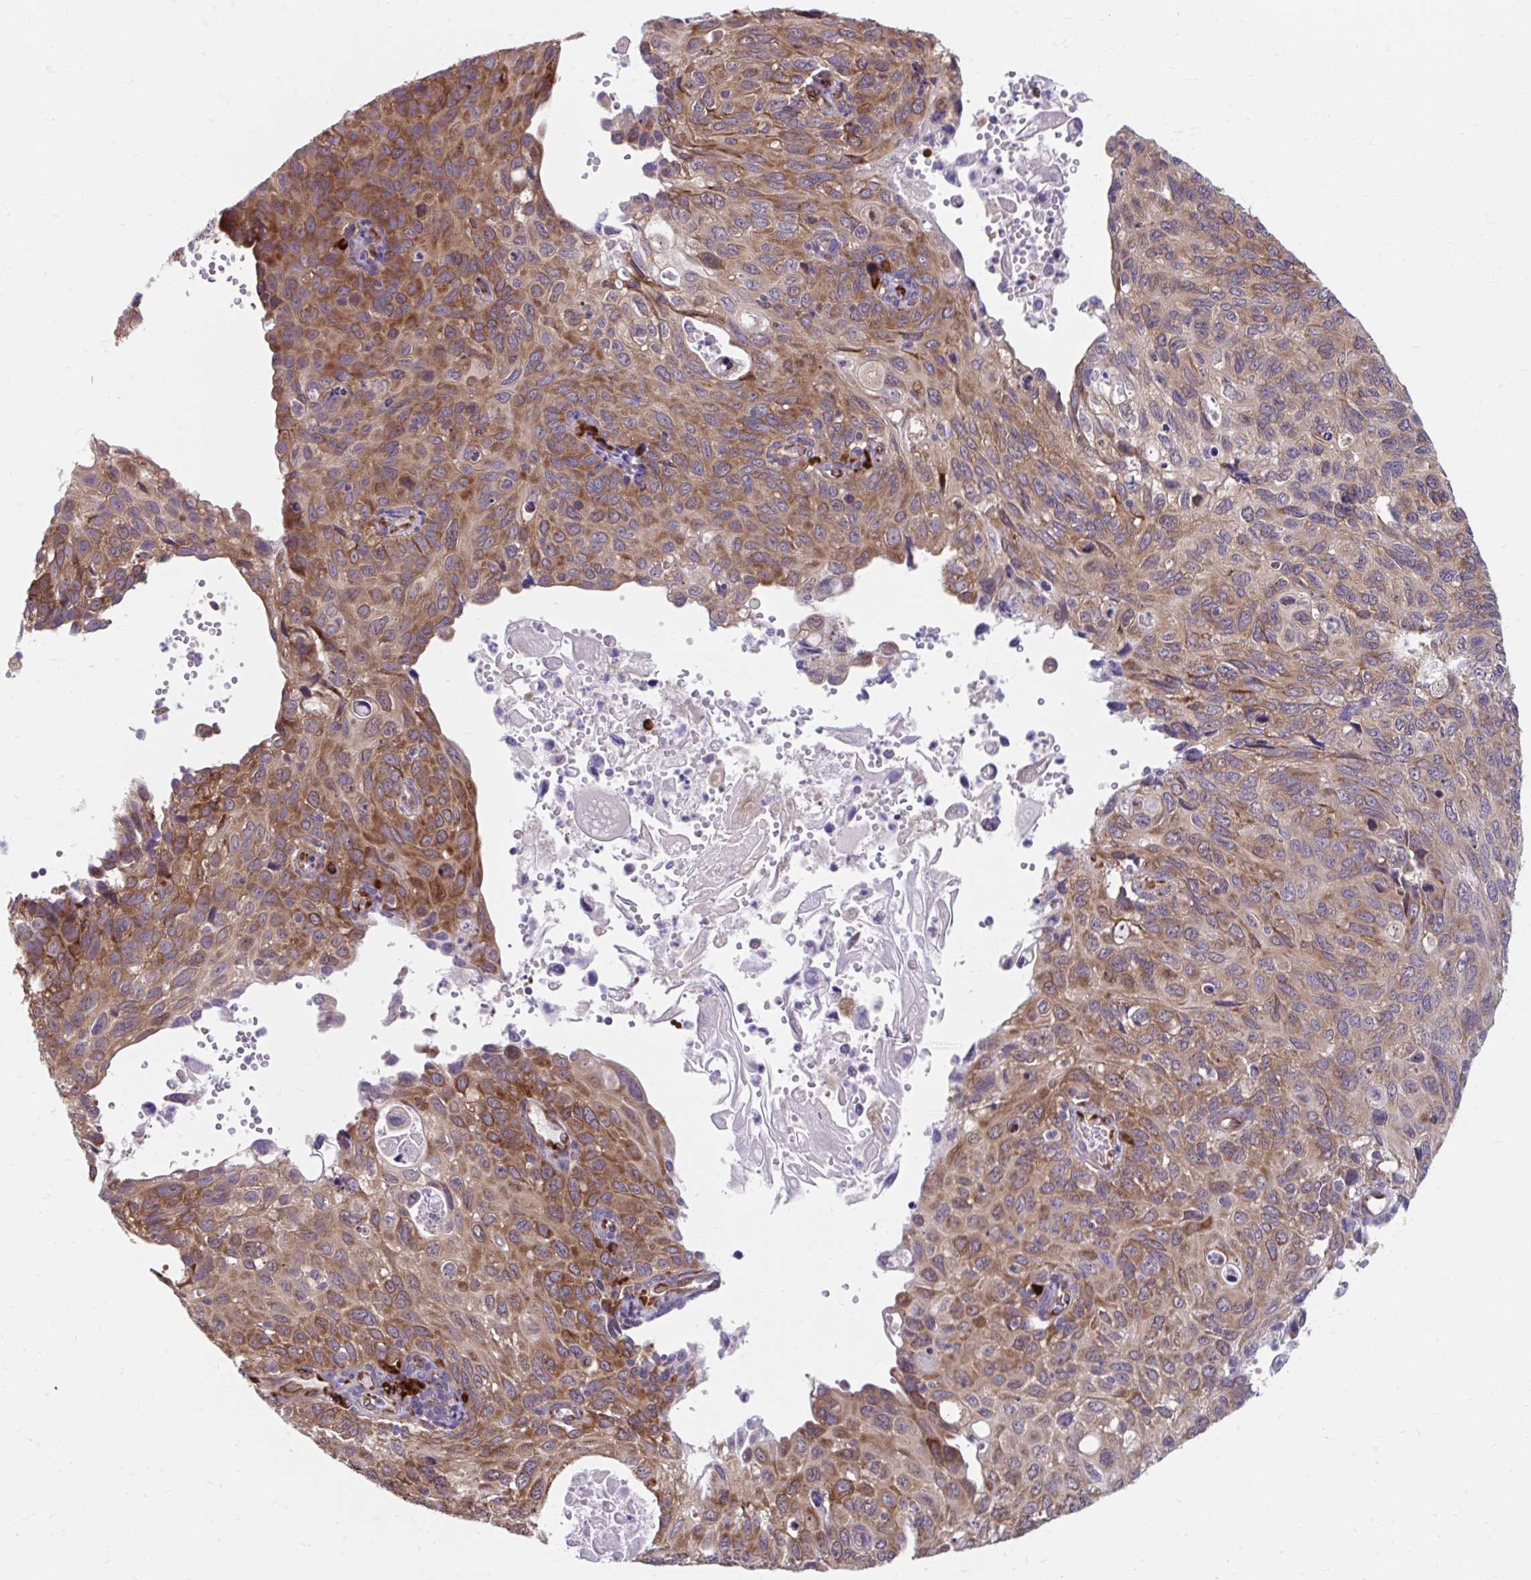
{"staining": {"intensity": "moderate", "quantity": ">75%", "location": "cytoplasmic/membranous,nuclear"}, "tissue": "cervical cancer", "cell_type": "Tumor cells", "image_type": "cancer", "snomed": [{"axis": "morphology", "description": "Squamous cell carcinoma, NOS"}, {"axis": "topography", "description": "Cervix"}], "caption": "A histopathology image showing moderate cytoplasmic/membranous and nuclear staining in approximately >75% of tumor cells in cervical cancer, as visualized by brown immunohistochemical staining.", "gene": "SELENON", "patient": {"sex": "female", "age": 70}}